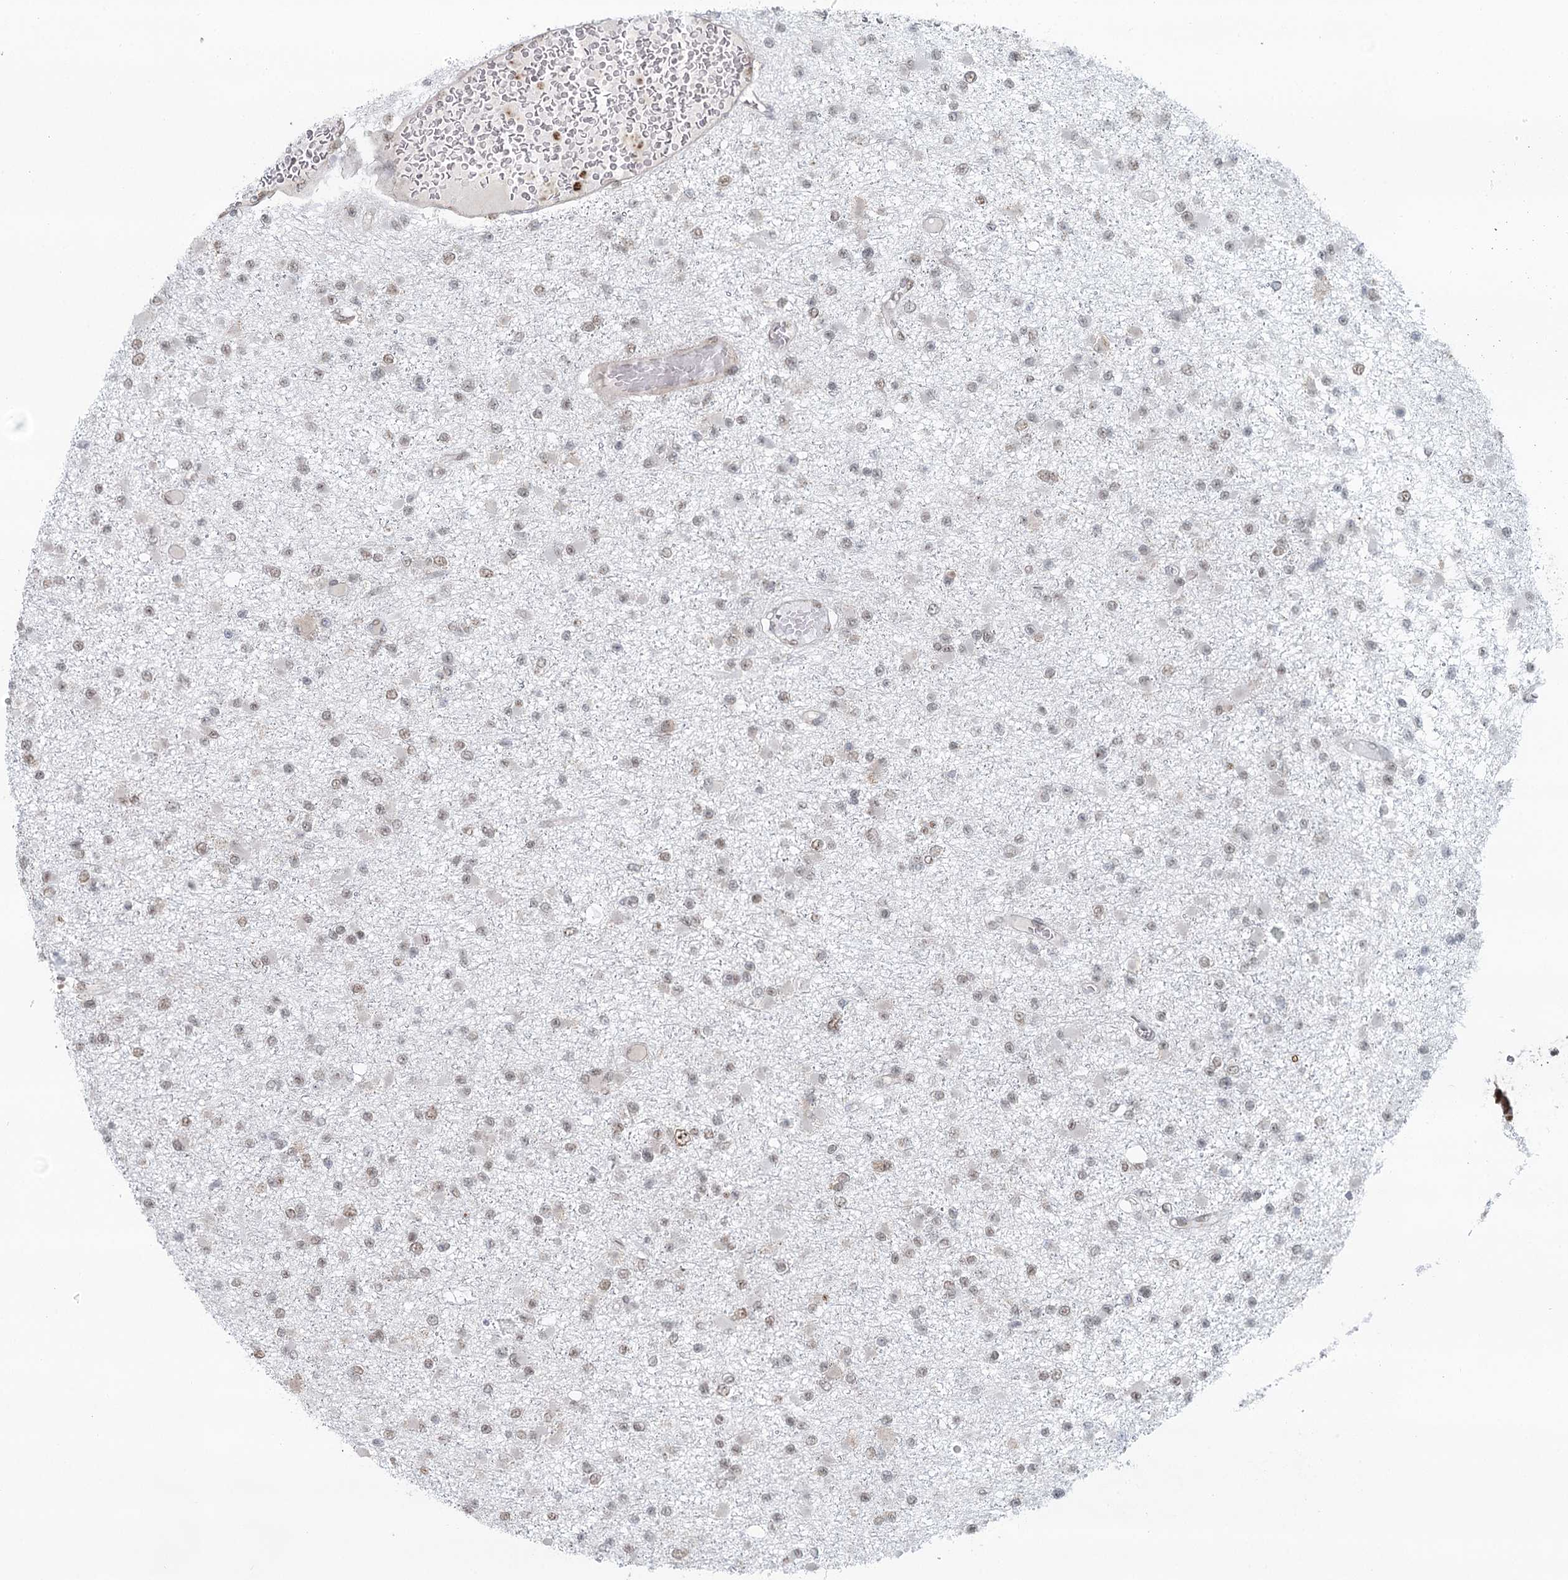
{"staining": {"intensity": "weak", "quantity": "25%-75%", "location": "nuclear"}, "tissue": "glioma", "cell_type": "Tumor cells", "image_type": "cancer", "snomed": [{"axis": "morphology", "description": "Glioma, malignant, Low grade"}, {"axis": "topography", "description": "Brain"}], "caption": "Protein staining of malignant glioma (low-grade) tissue exhibits weak nuclear staining in approximately 25%-75% of tumor cells.", "gene": "GPALPP1", "patient": {"sex": "female", "age": 22}}